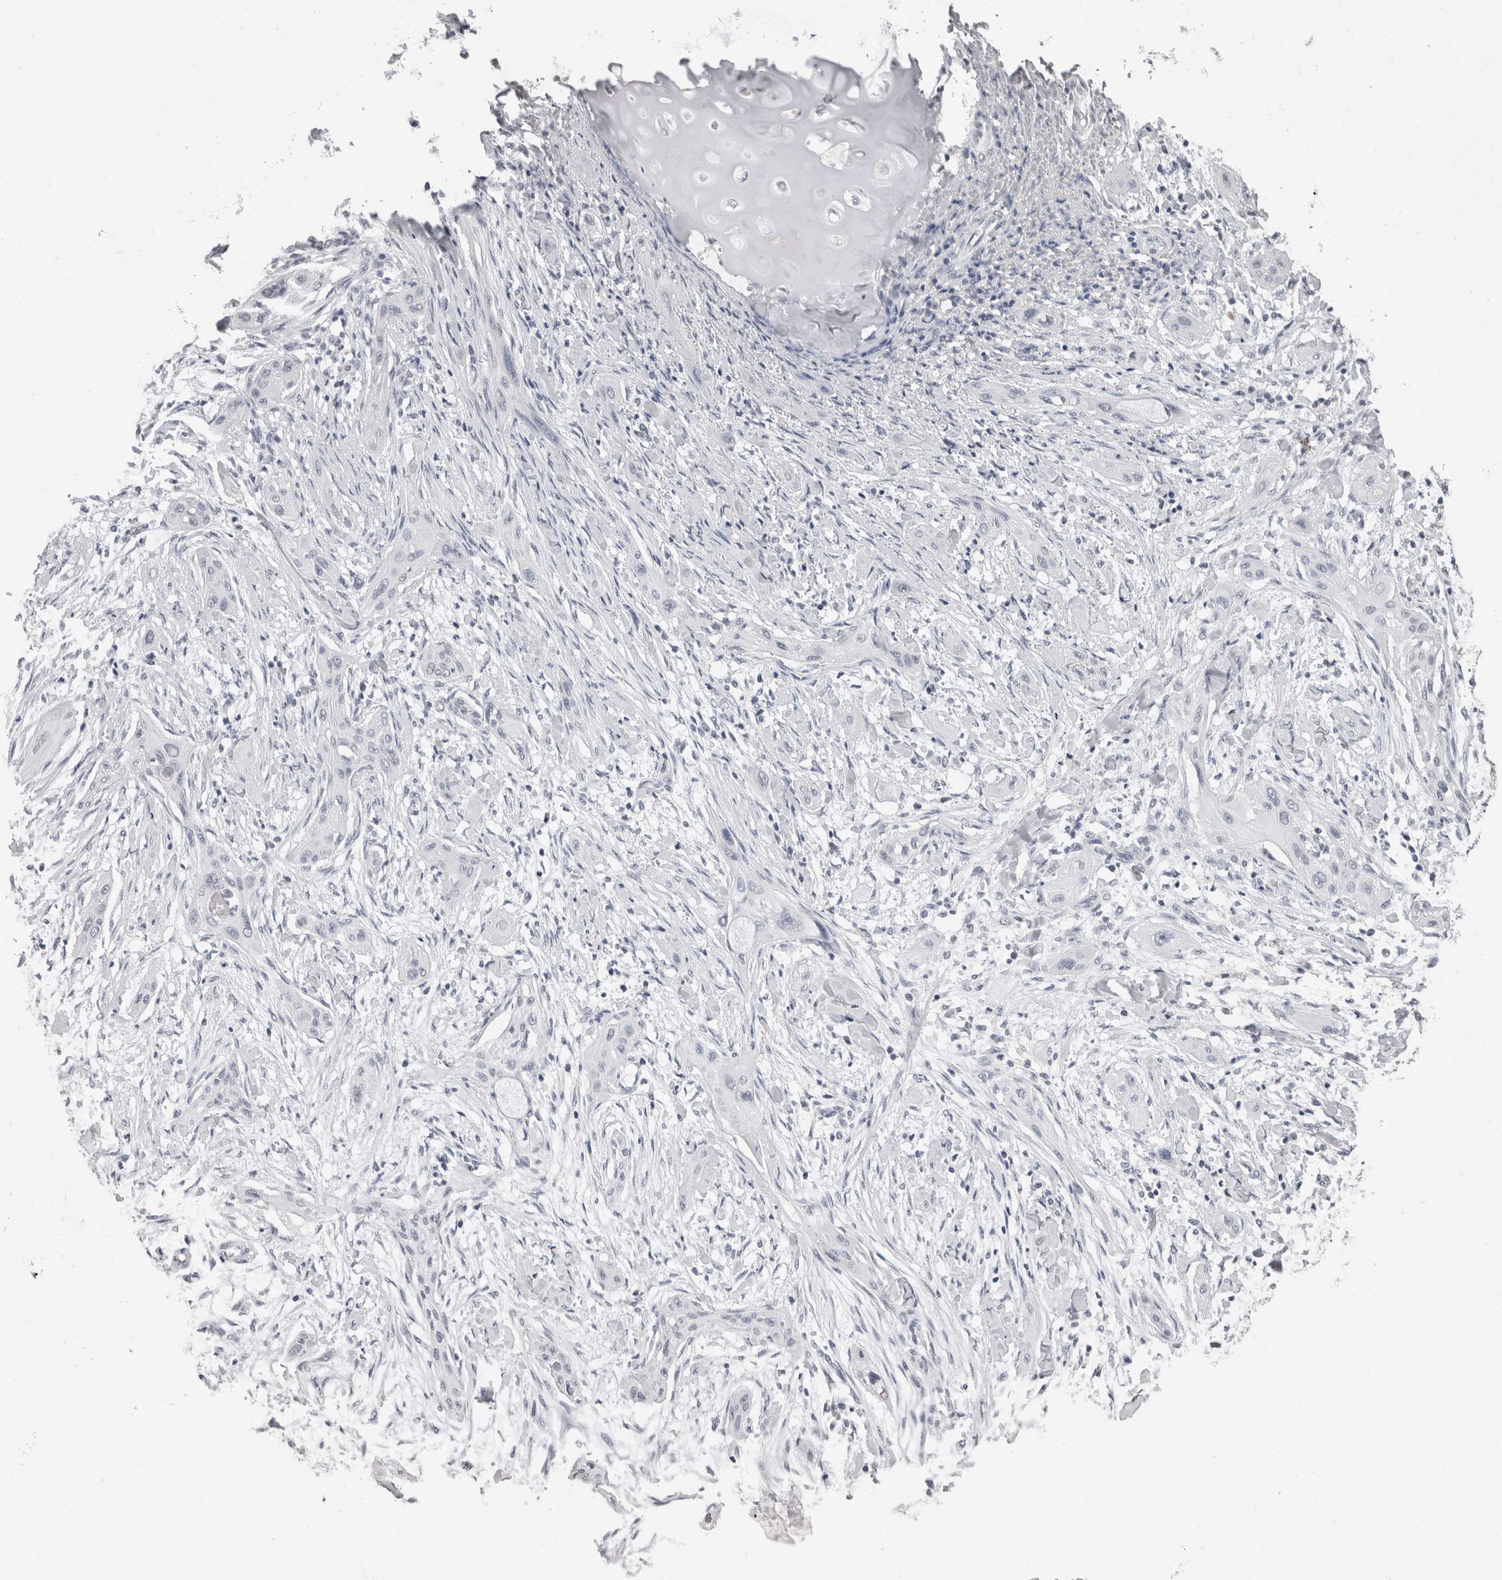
{"staining": {"intensity": "negative", "quantity": "none", "location": "none"}, "tissue": "lung cancer", "cell_type": "Tumor cells", "image_type": "cancer", "snomed": [{"axis": "morphology", "description": "Squamous cell carcinoma, NOS"}, {"axis": "topography", "description": "Lung"}], "caption": "Tumor cells are negative for protein expression in human lung squamous cell carcinoma.", "gene": "DDX17", "patient": {"sex": "female", "age": 47}}